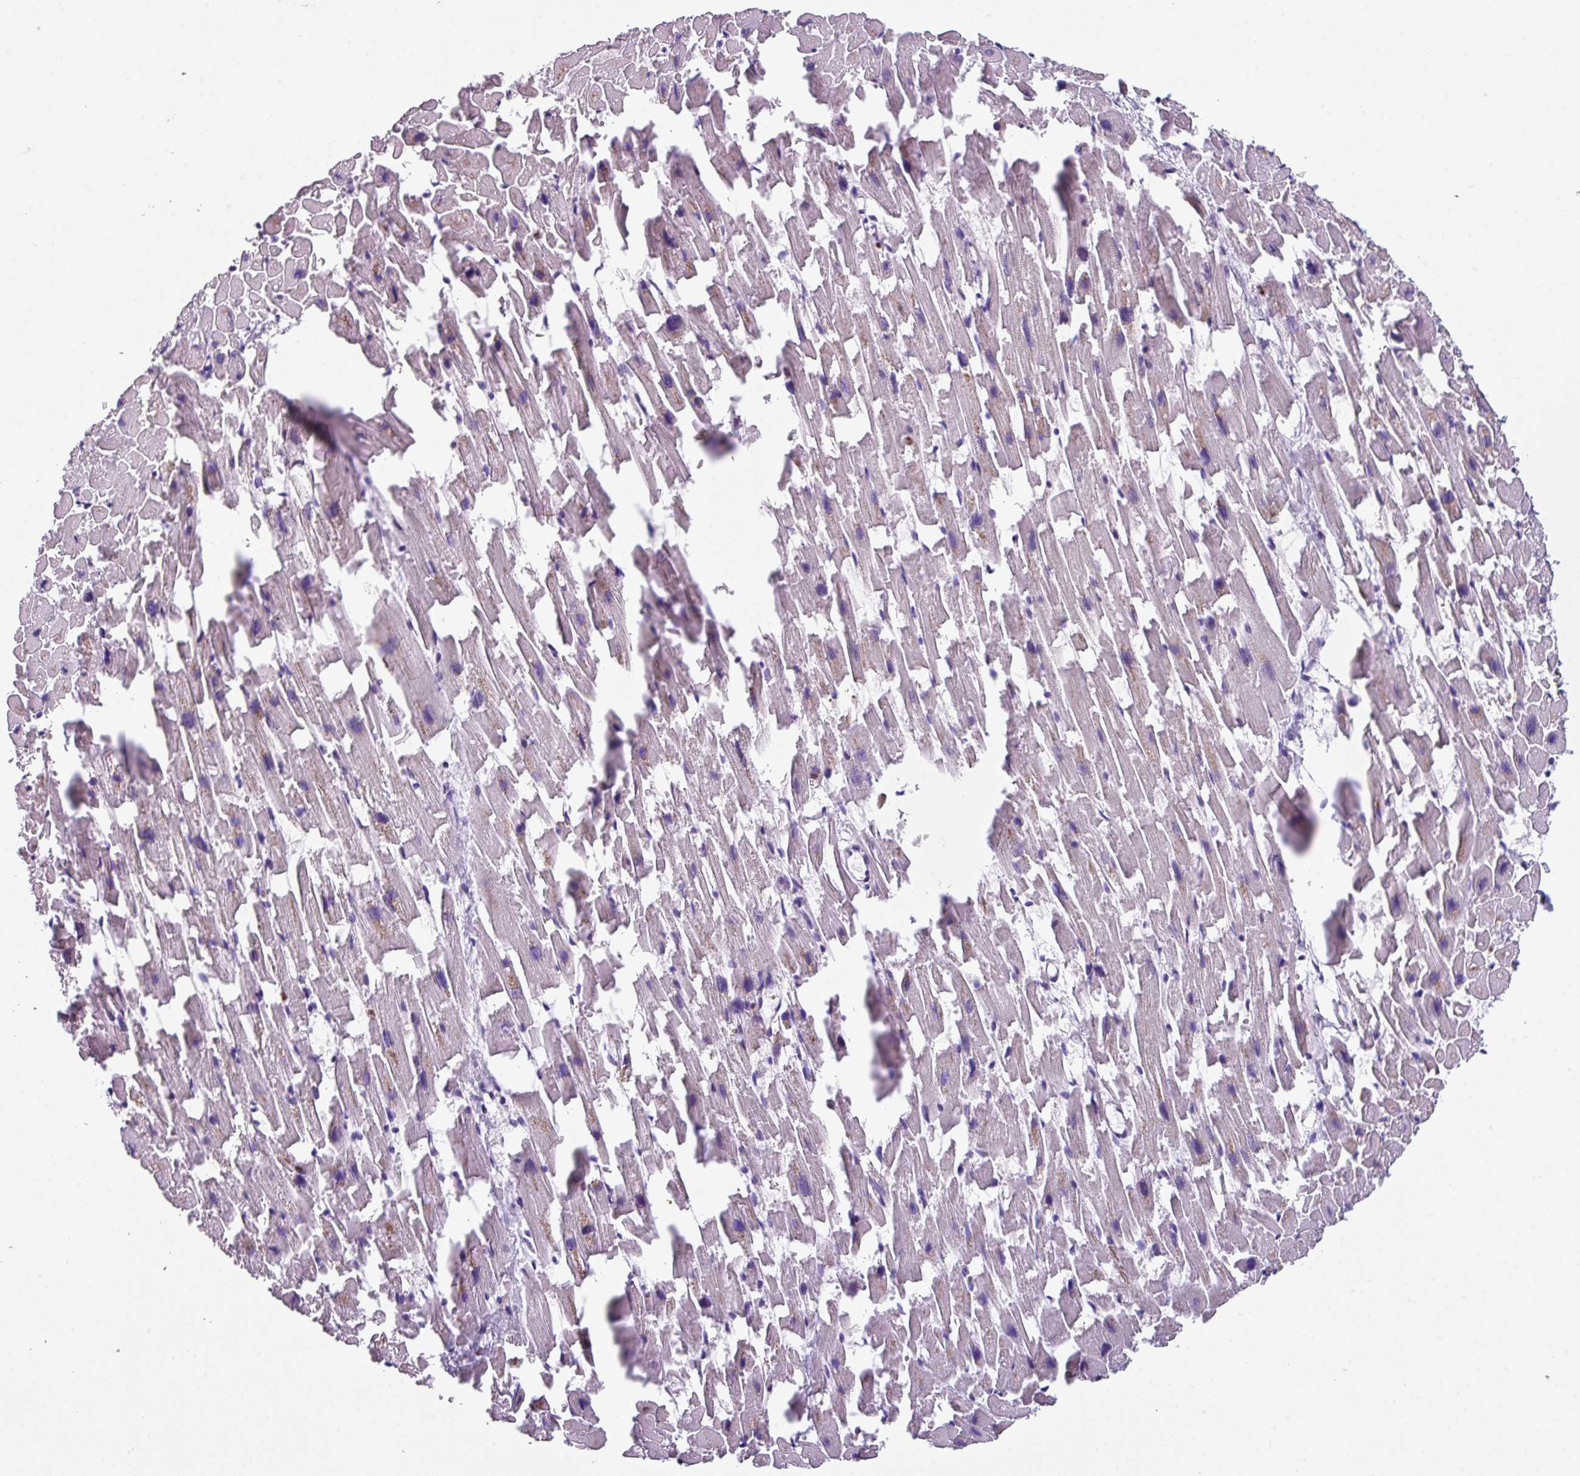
{"staining": {"intensity": "negative", "quantity": "none", "location": "none"}, "tissue": "heart muscle", "cell_type": "Cardiomyocytes", "image_type": "normal", "snomed": [{"axis": "morphology", "description": "Normal tissue, NOS"}, {"axis": "topography", "description": "Heart"}], "caption": "Cardiomyocytes show no significant protein positivity in unremarkable heart muscle. (Stains: DAB (3,3'-diaminobenzidine) immunohistochemistry with hematoxylin counter stain, Microscopy: brightfield microscopy at high magnification).", "gene": "ZFP3", "patient": {"sex": "female", "age": 64}}